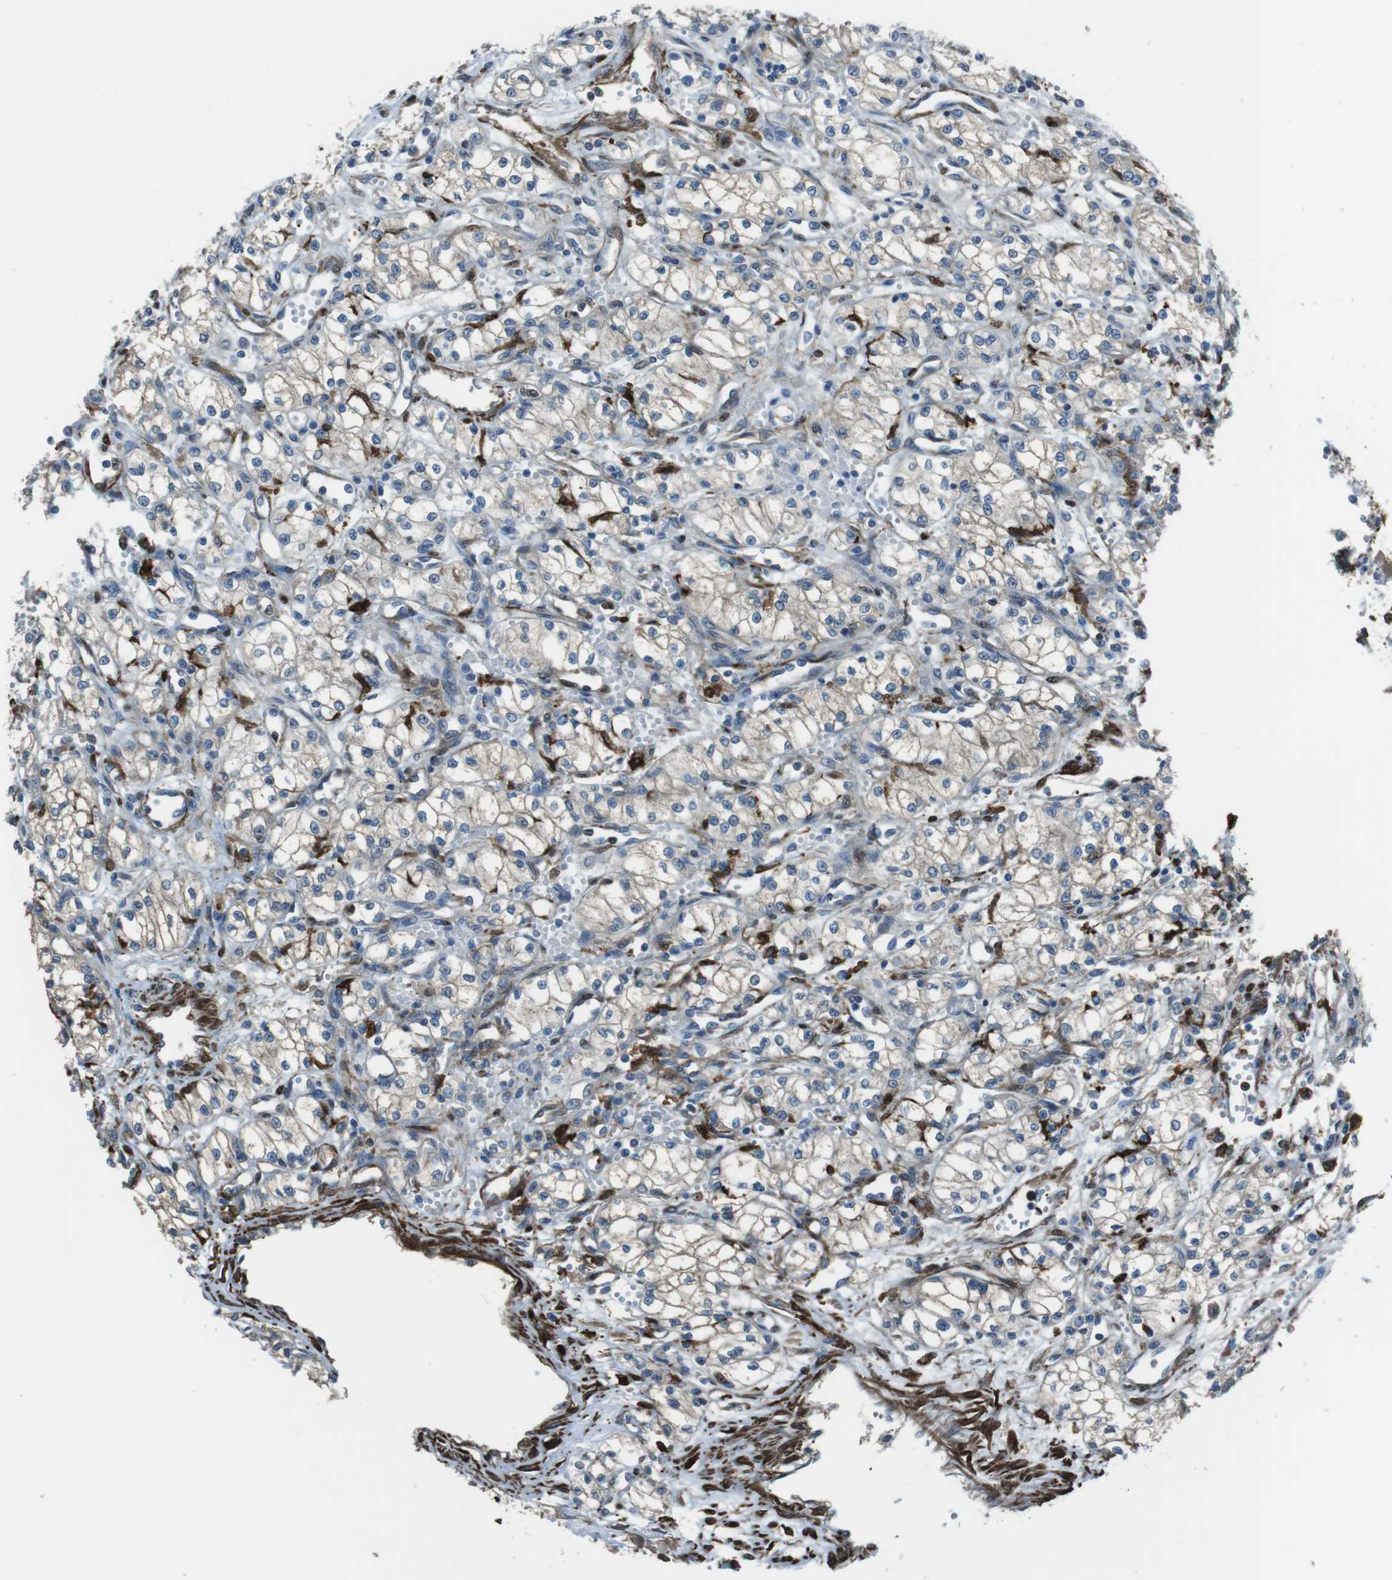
{"staining": {"intensity": "negative", "quantity": "none", "location": "none"}, "tissue": "renal cancer", "cell_type": "Tumor cells", "image_type": "cancer", "snomed": [{"axis": "morphology", "description": "Normal tissue, NOS"}, {"axis": "morphology", "description": "Adenocarcinoma, NOS"}, {"axis": "topography", "description": "Kidney"}], "caption": "Tumor cells are negative for brown protein staining in renal cancer. (DAB (3,3'-diaminobenzidine) IHC, high magnification).", "gene": "SFT2D1", "patient": {"sex": "male", "age": 59}}